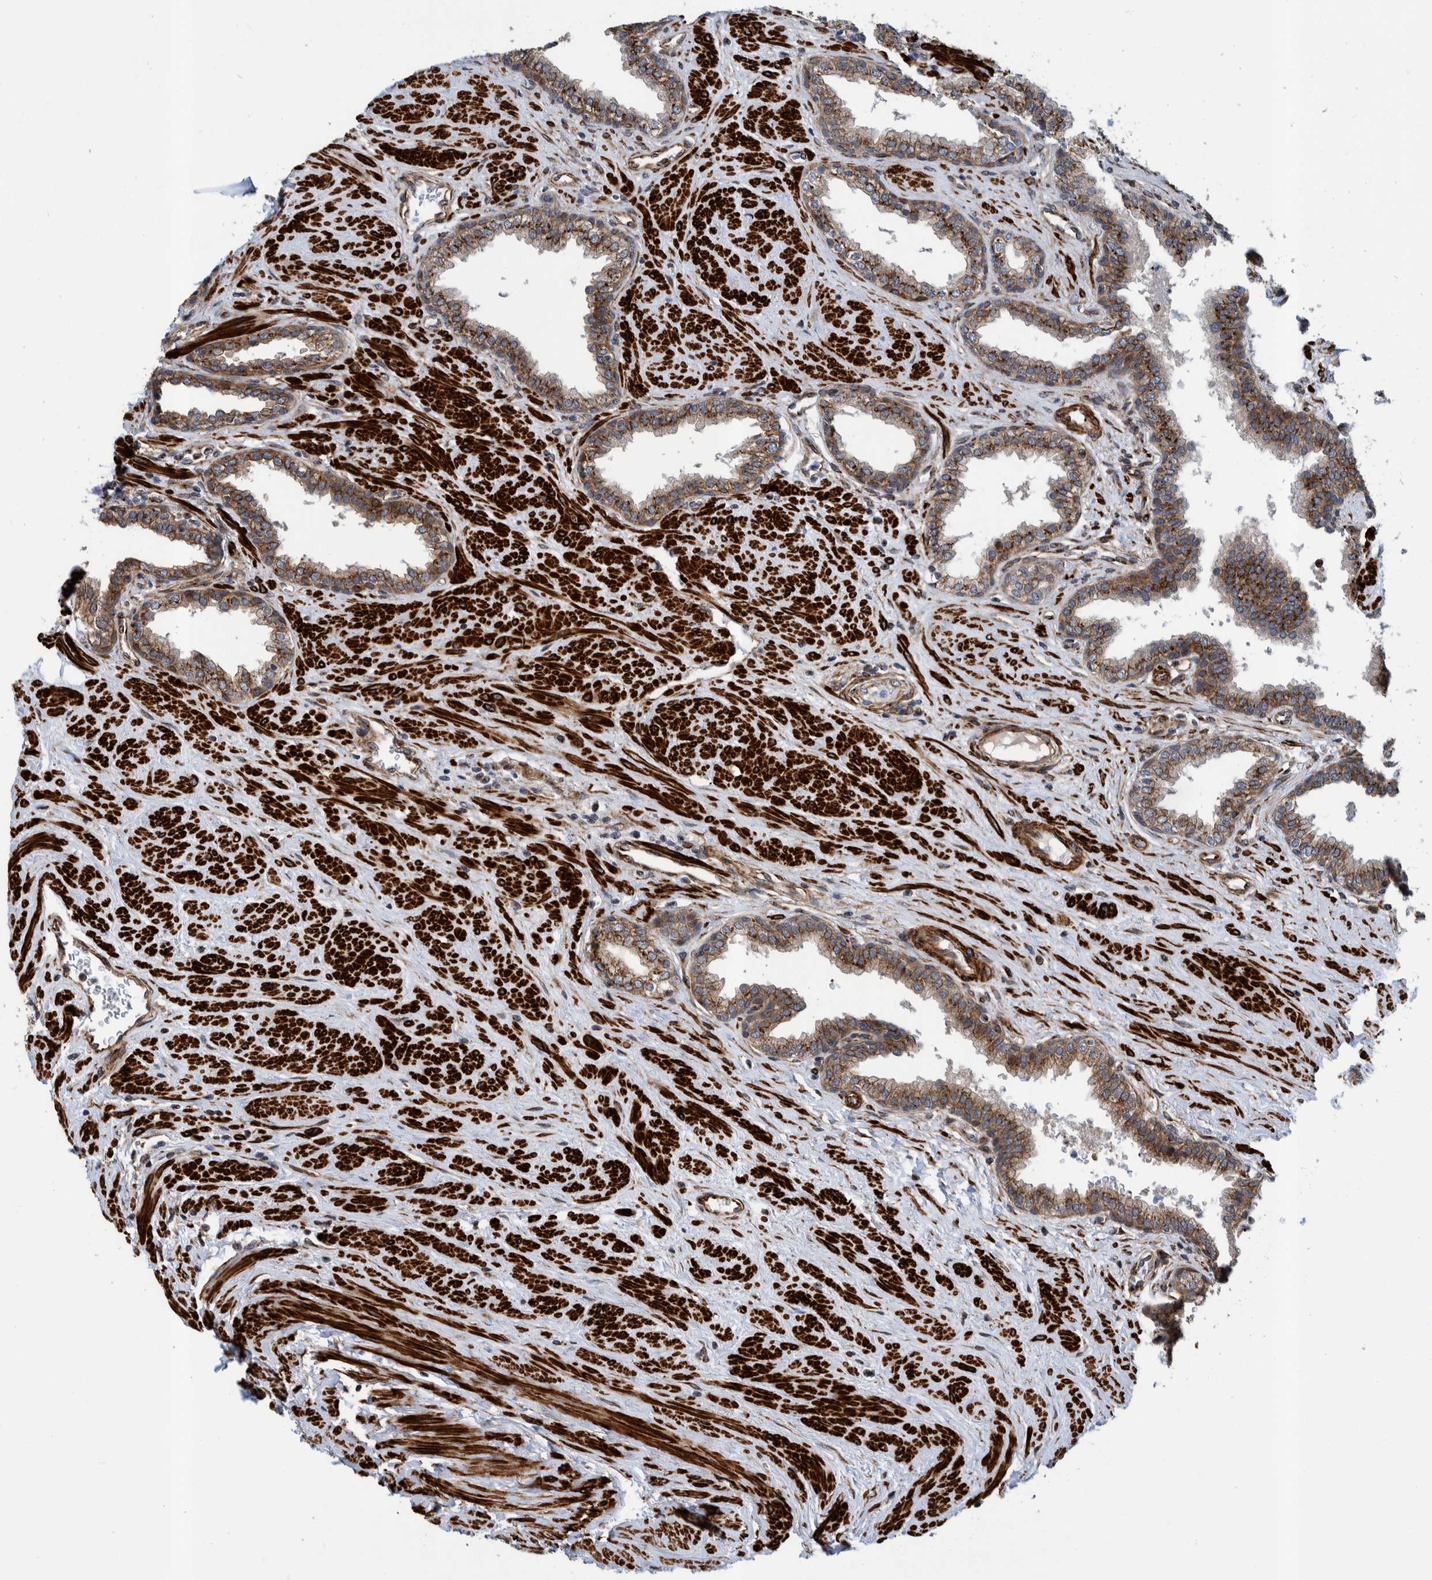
{"staining": {"intensity": "strong", "quantity": ">75%", "location": "cytoplasmic/membranous"}, "tissue": "prostate", "cell_type": "Glandular cells", "image_type": "normal", "snomed": [{"axis": "morphology", "description": "Normal tissue, NOS"}, {"axis": "topography", "description": "Prostate"}], "caption": "The immunohistochemical stain labels strong cytoplasmic/membranous staining in glandular cells of normal prostate. (DAB IHC with brightfield microscopy, high magnification).", "gene": "CCDC57", "patient": {"sex": "male", "age": 51}}